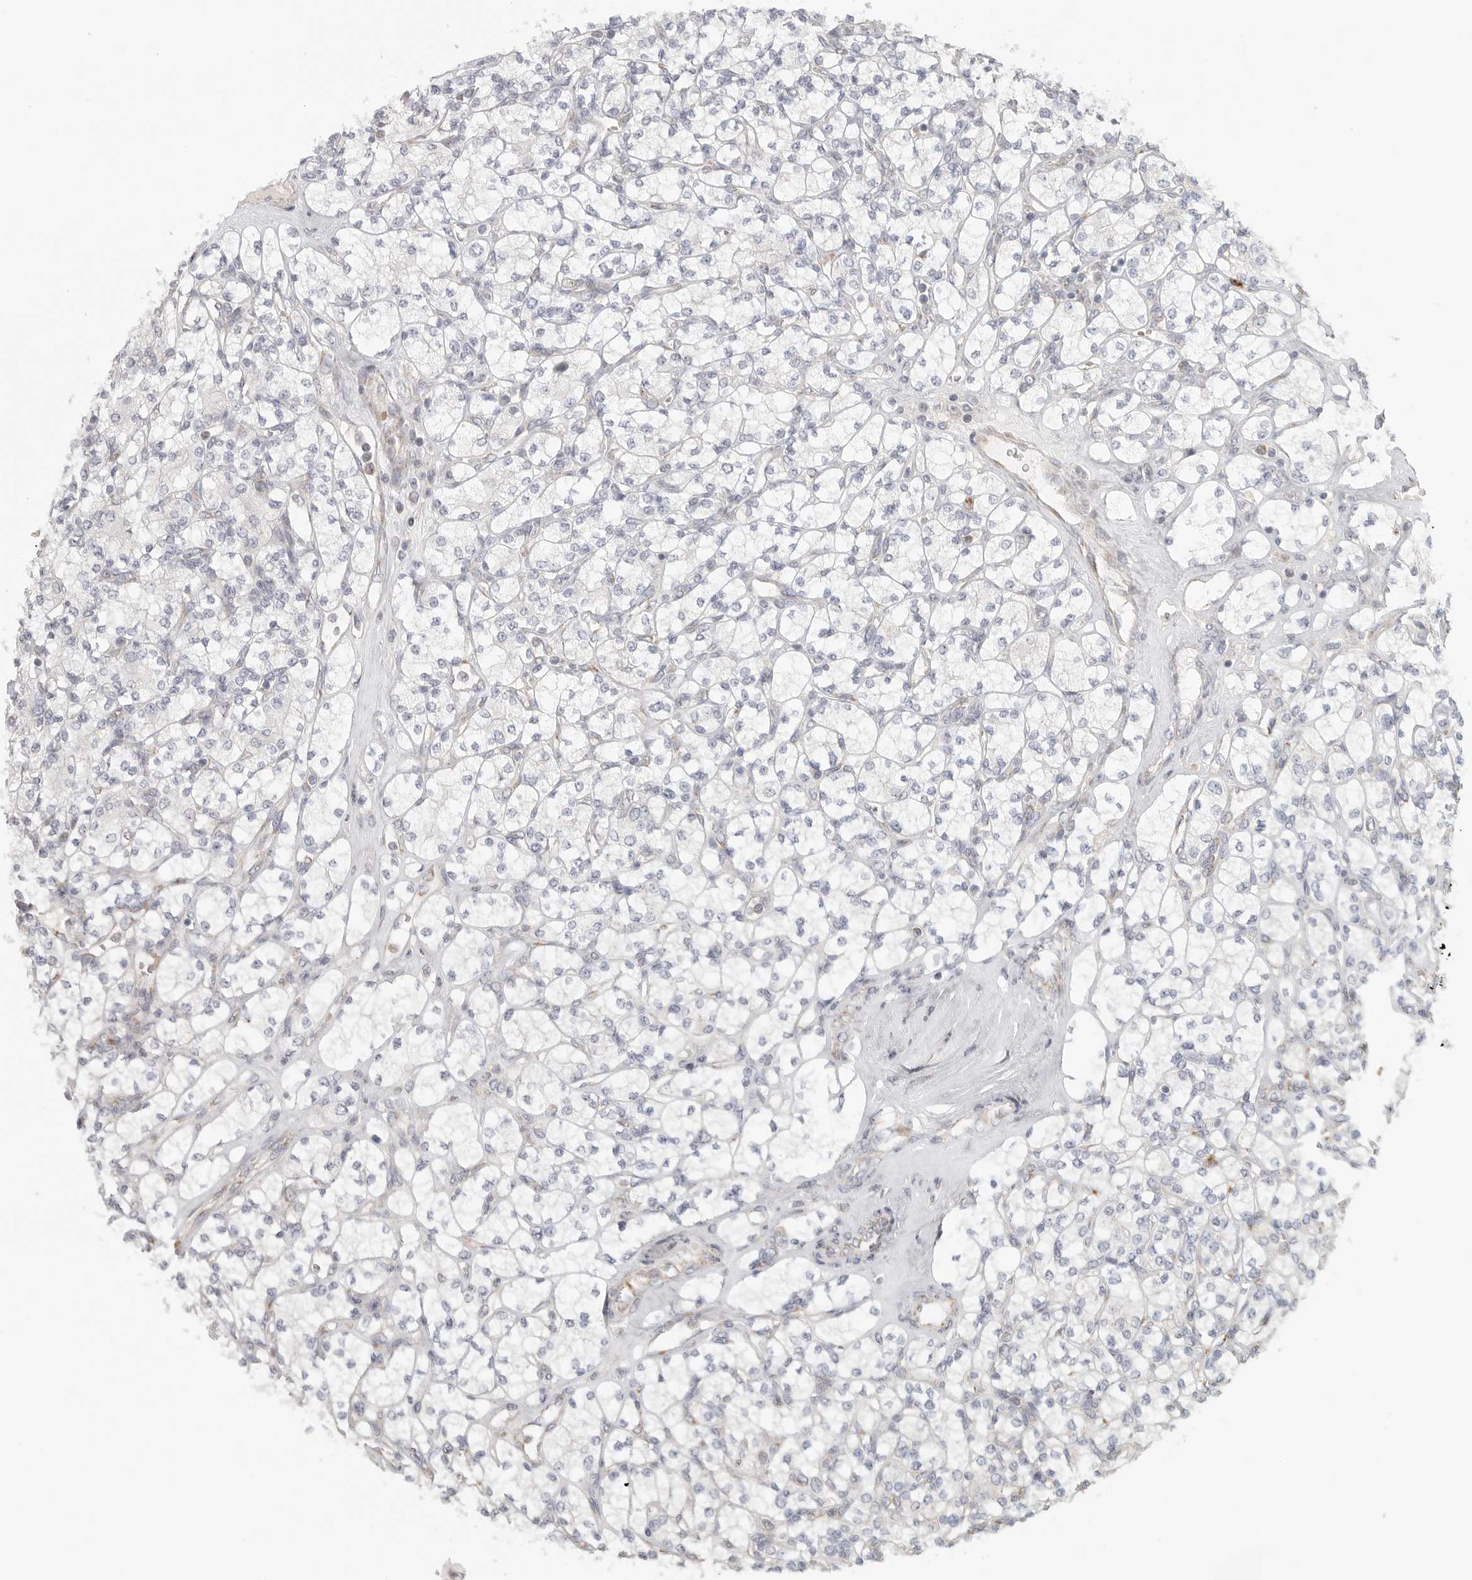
{"staining": {"intensity": "negative", "quantity": "none", "location": "none"}, "tissue": "renal cancer", "cell_type": "Tumor cells", "image_type": "cancer", "snomed": [{"axis": "morphology", "description": "Adenocarcinoma, NOS"}, {"axis": "topography", "description": "Kidney"}], "caption": "The immunohistochemistry micrograph has no significant positivity in tumor cells of adenocarcinoma (renal) tissue.", "gene": "SLC25A26", "patient": {"sex": "male", "age": 77}}